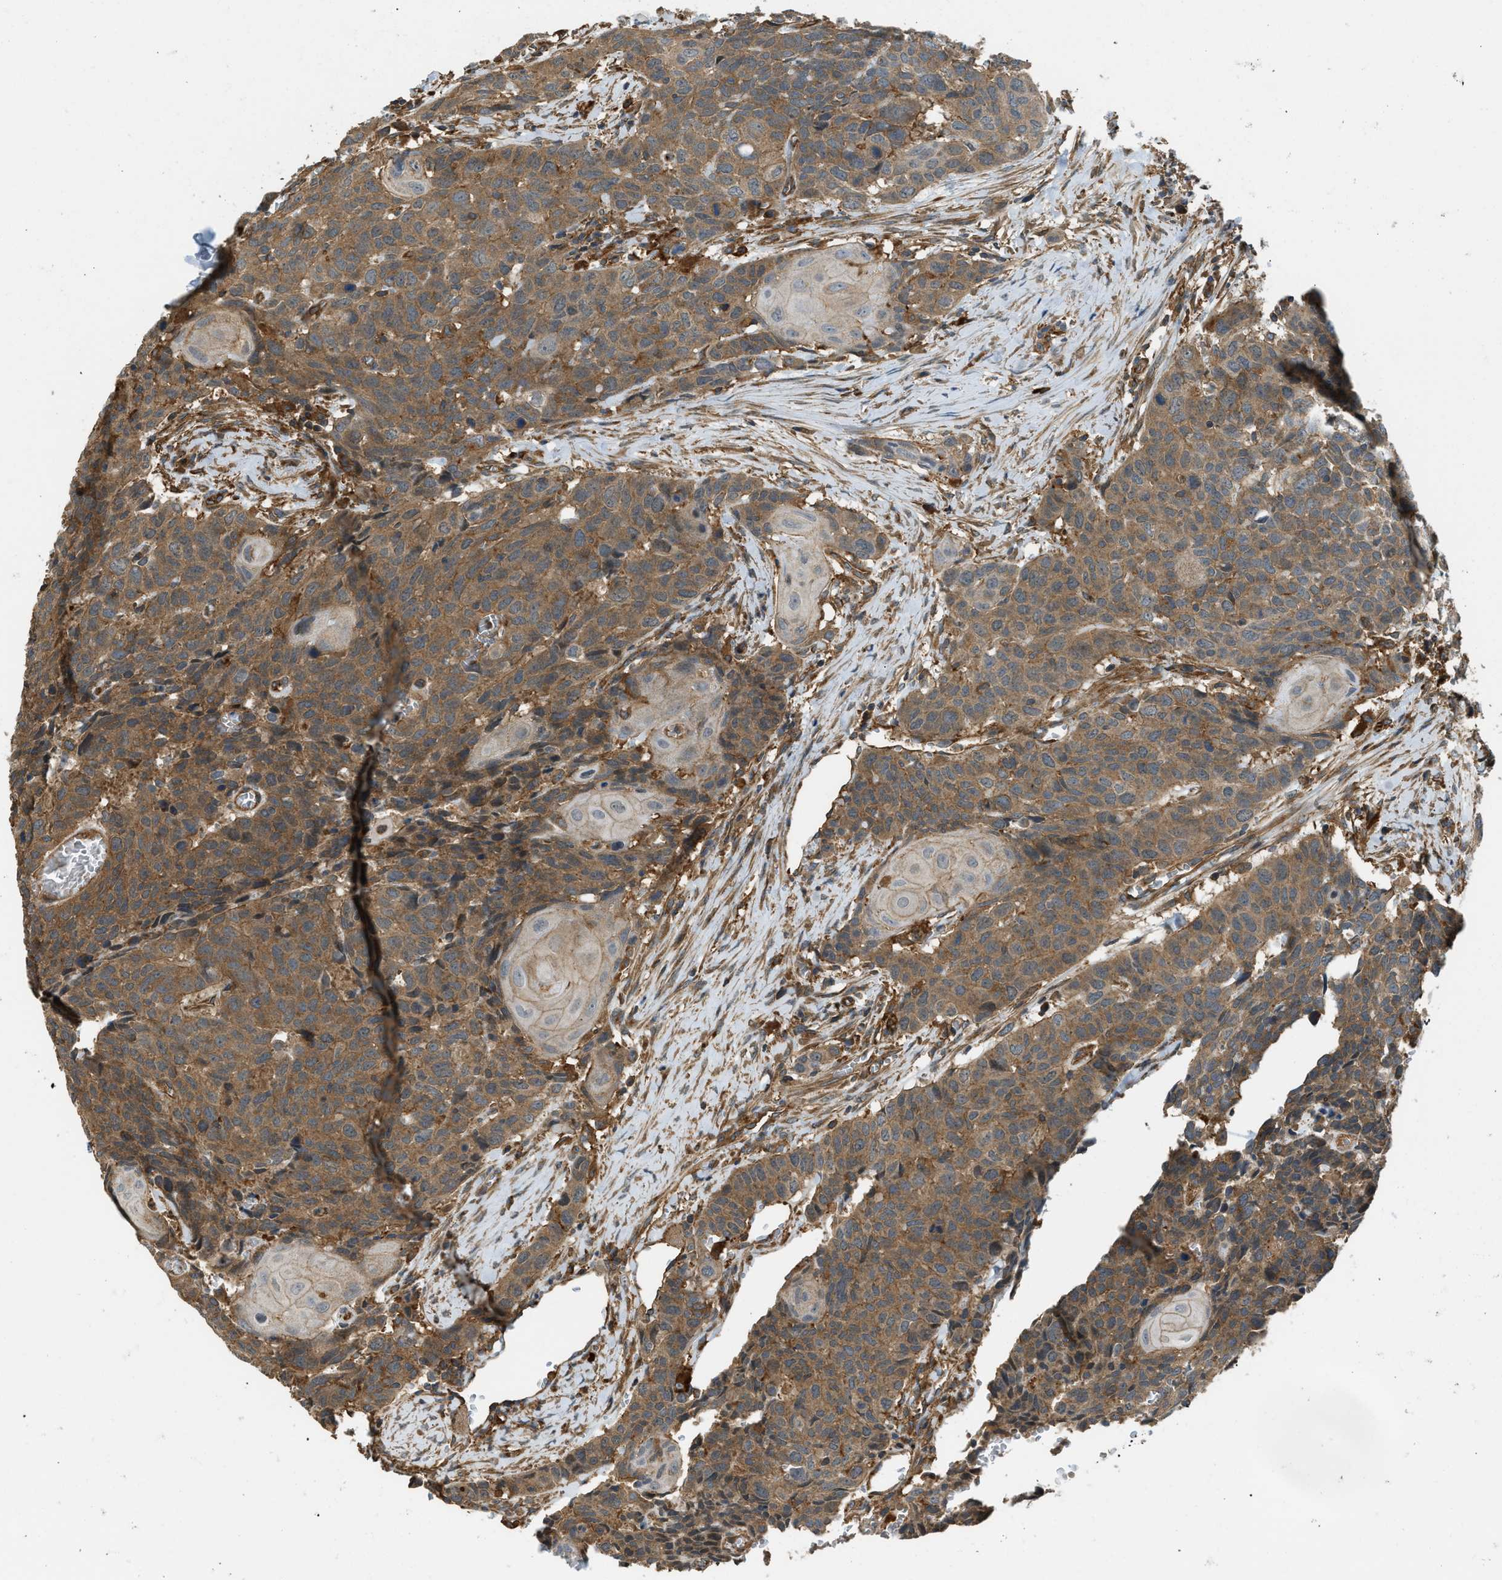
{"staining": {"intensity": "moderate", "quantity": ">75%", "location": "cytoplasmic/membranous"}, "tissue": "head and neck cancer", "cell_type": "Tumor cells", "image_type": "cancer", "snomed": [{"axis": "morphology", "description": "Squamous cell carcinoma, NOS"}, {"axis": "topography", "description": "Head-Neck"}], "caption": "Human head and neck squamous cell carcinoma stained with a protein marker shows moderate staining in tumor cells.", "gene": "BAG4", "patient": {"sex": "male", "age": 66}}